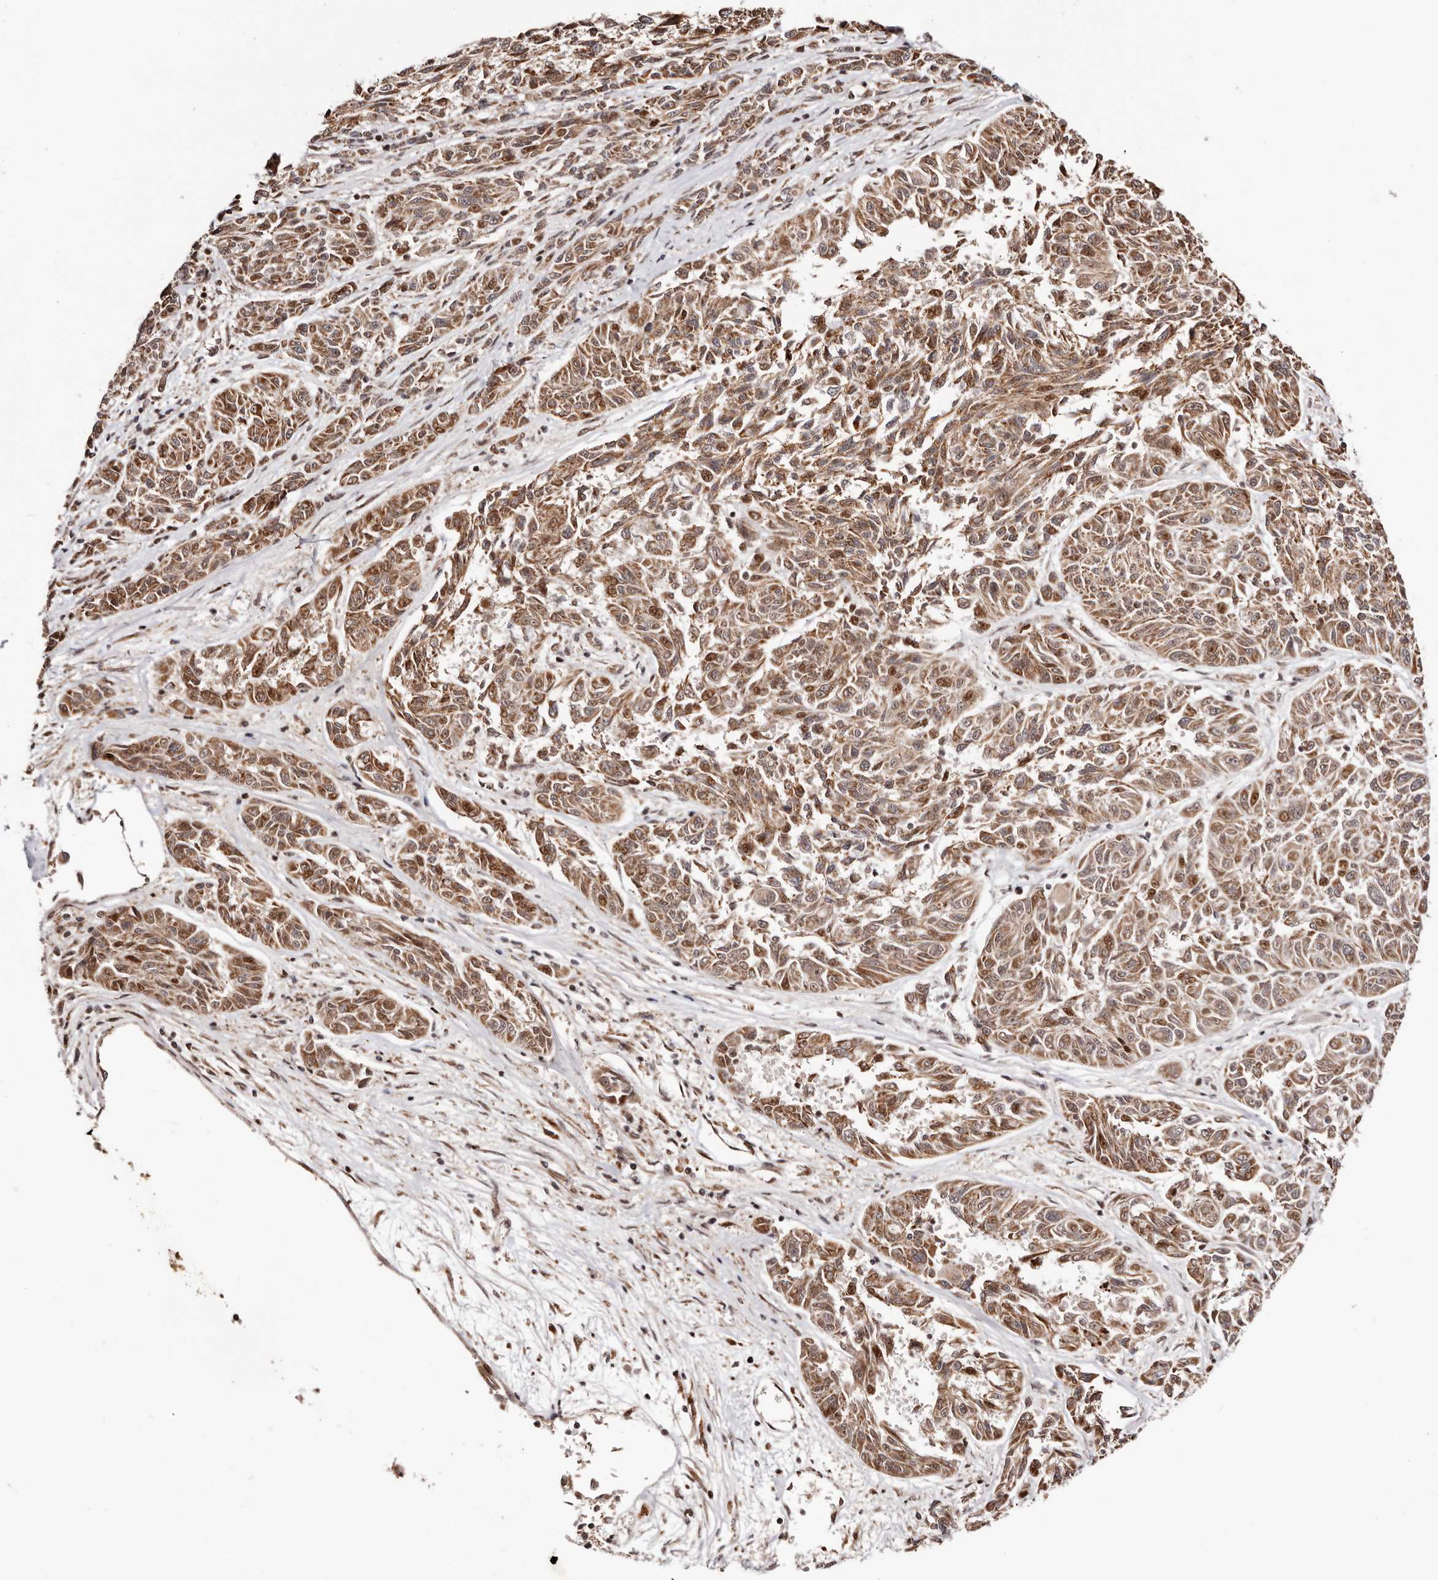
{"staining": {"intensity": "moderate", "quantity": ">75%", "location": "cytoplasmic/membranous,nuclear"}, "tissue": "melanoma", "cell_type": "Tumor cells", "image_type": "cancer", "snomed": [{"axis": "morphology", "description": "Malignant melanoma, NOS"}, {"axis": "topography", "description": "Skin"}], "caption": "Tumor cells demonstrate medium levels of moderate cytoplasmic/membranous and nuclear staining in about >75% of cells in human melanoma.", "gene": "HIVEP3", "patient": {"sex": "male", "age": 53}}